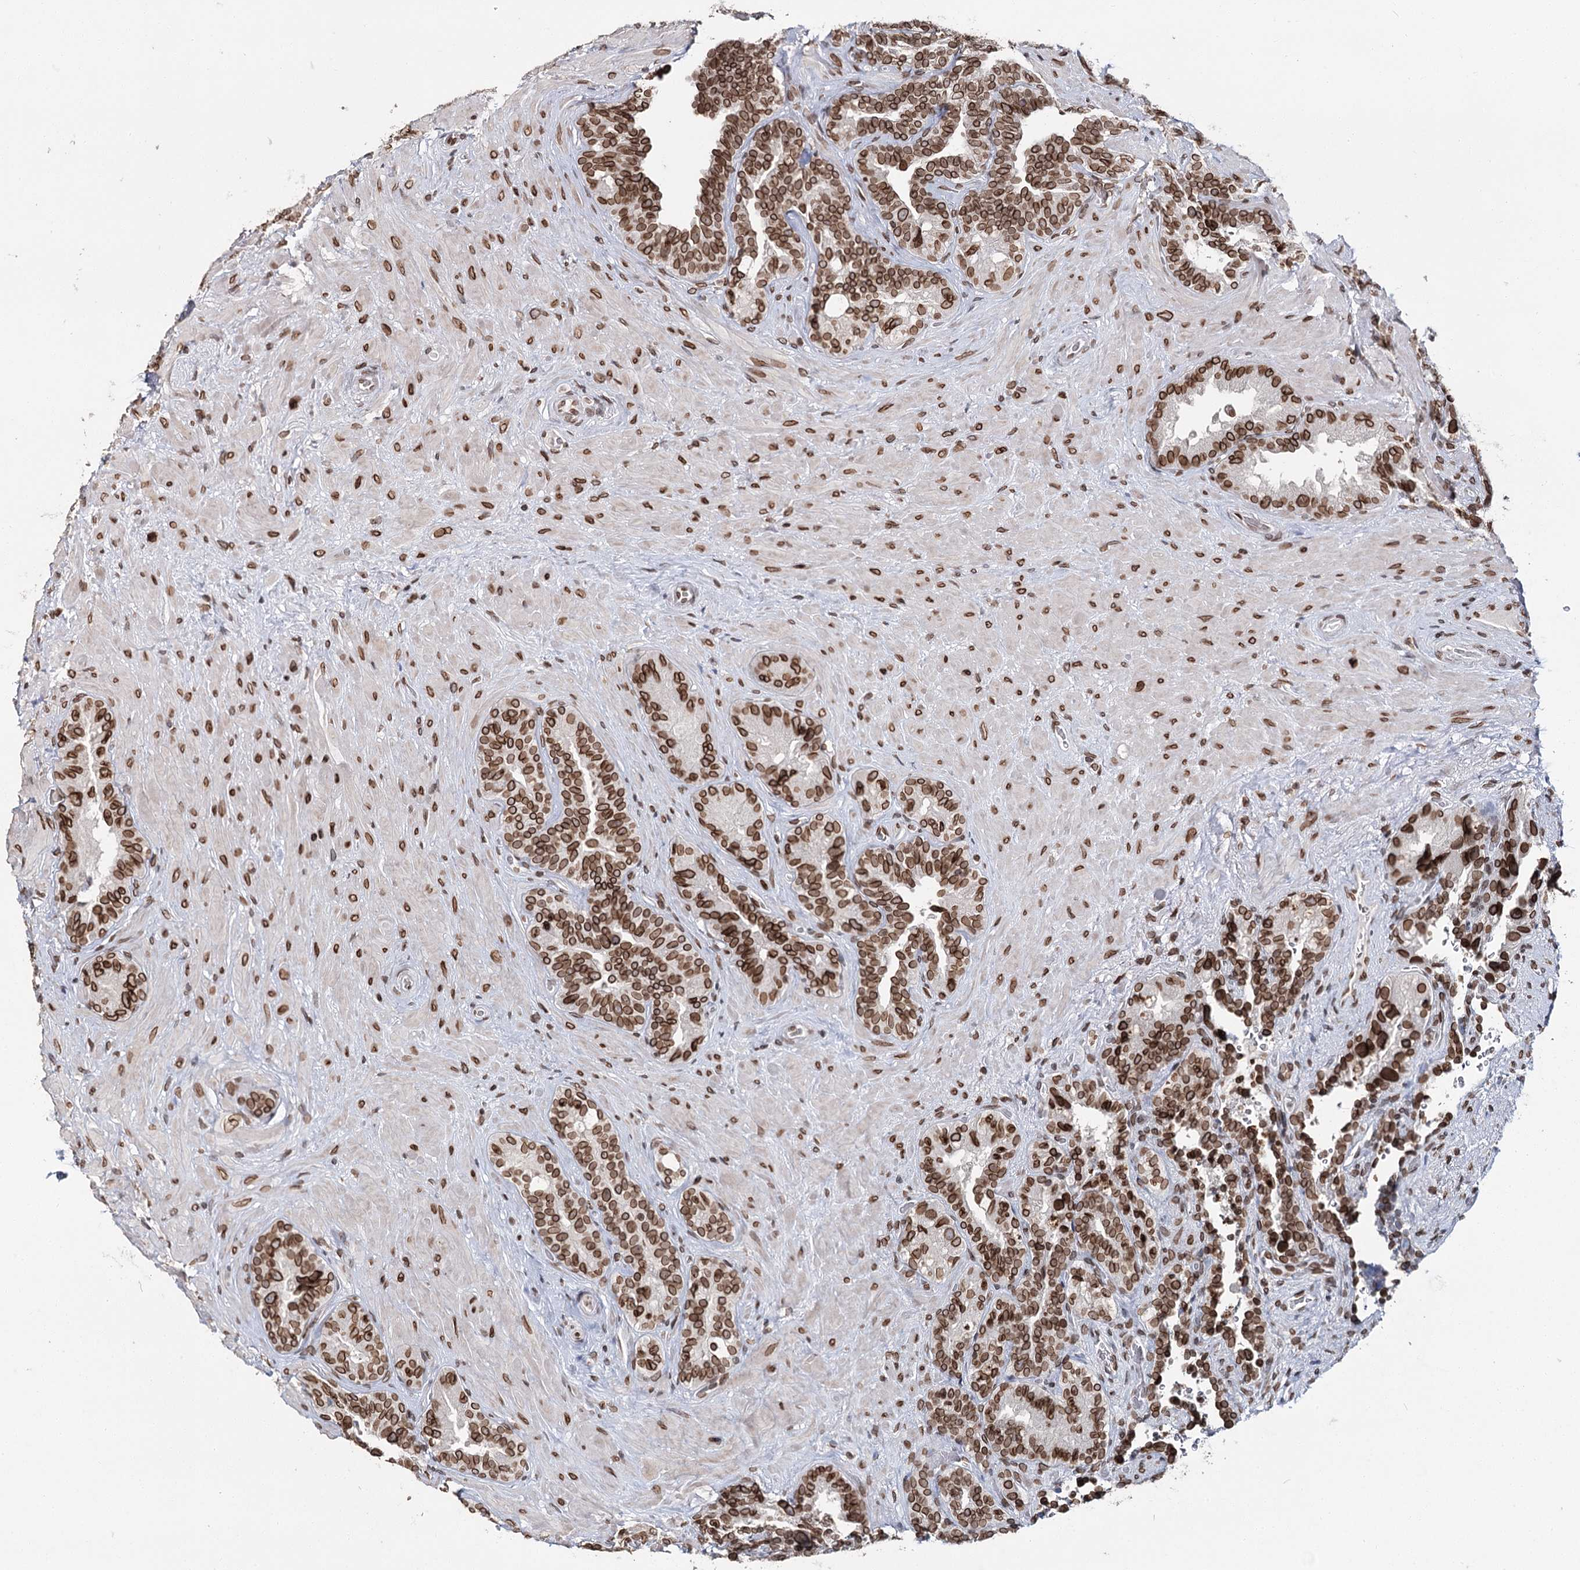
{"staining": {"intensity": "strong", "quantity": ">75%", "location": "cytoplasmic/membranous,nuclear"}, "tissue": "seminal vesicle", "cell_type": "Glandular cells", "image_type": "normal", "snomed": [{"axis": "morphology", "description": "Normal tissue, NOS"}, {"axis": "topography", "description": "Seminal veicle"}, {"axis": "topography", "description": "Peripheral nerve tissue"}], "caption": "Seminal vesicle stained with immunohistochemistry displays strong cytoplasmic/membranous,nuclear positivity in approximately >75% of glandular cells.", "gene": "KIAA0930", "patient": {"sex": "male", "age": 67}}